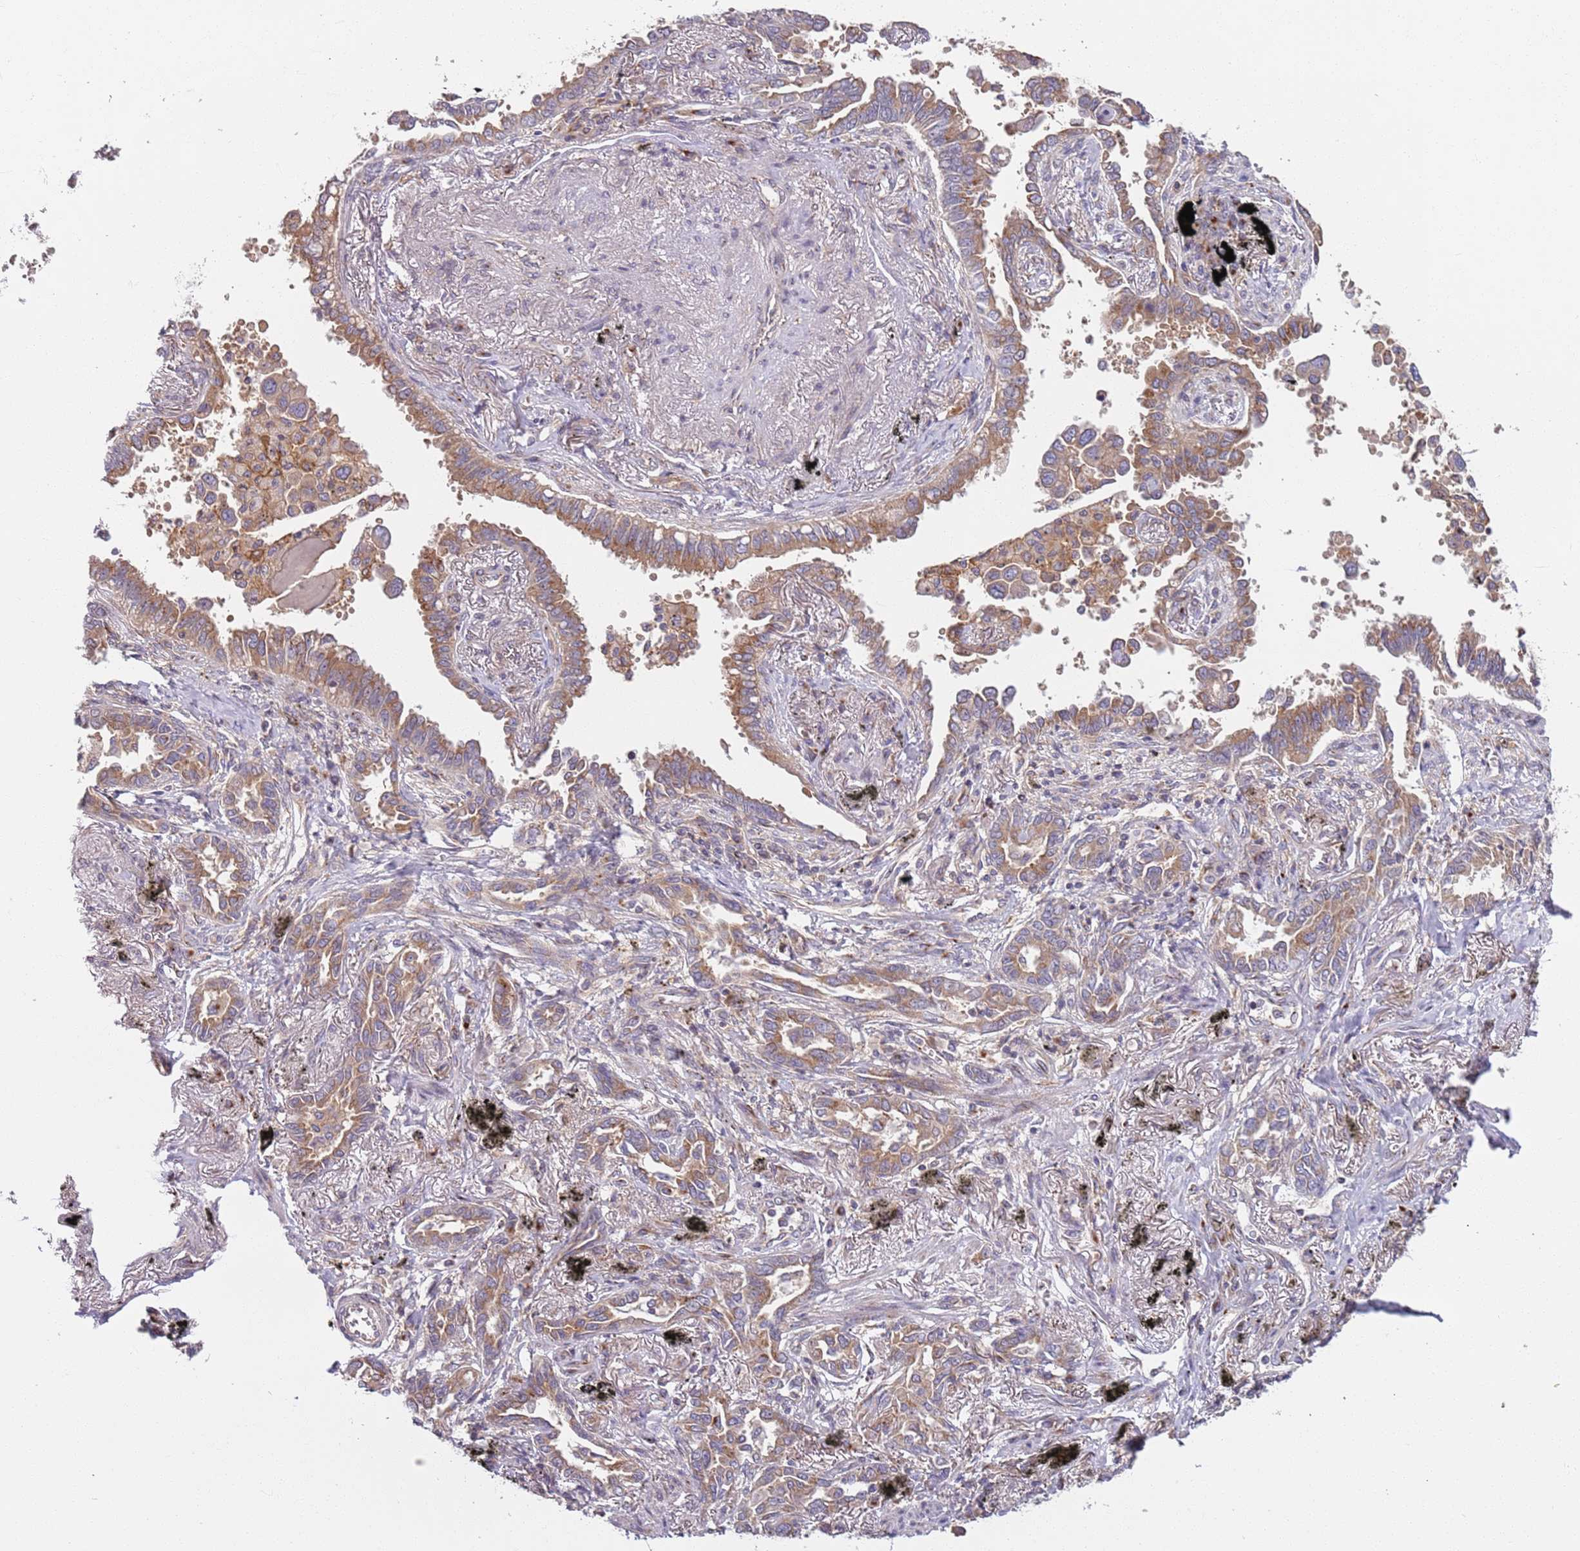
{"staining": {"intensity": "moderate", "quantity": ">75%", "location": "cytoplasmic/membranous"}, "tissue": "lung cancer", "cell_type": "Tumor cells", "image_type": "cancer", "snomed": [{"axis": "morphology", "description": "Adenocarcinoma, NOS"}, {"axis": "topography", "description": "Lung"}], "caption": "Human lung cancer (adenocarcinoma) stained with a brown dye shows moderate cytoplasmic/membranous positive staining in approximately >75% of tumor cells.", "gene": "AKTIP", "patient": {"sex": "male", "age": 67}}